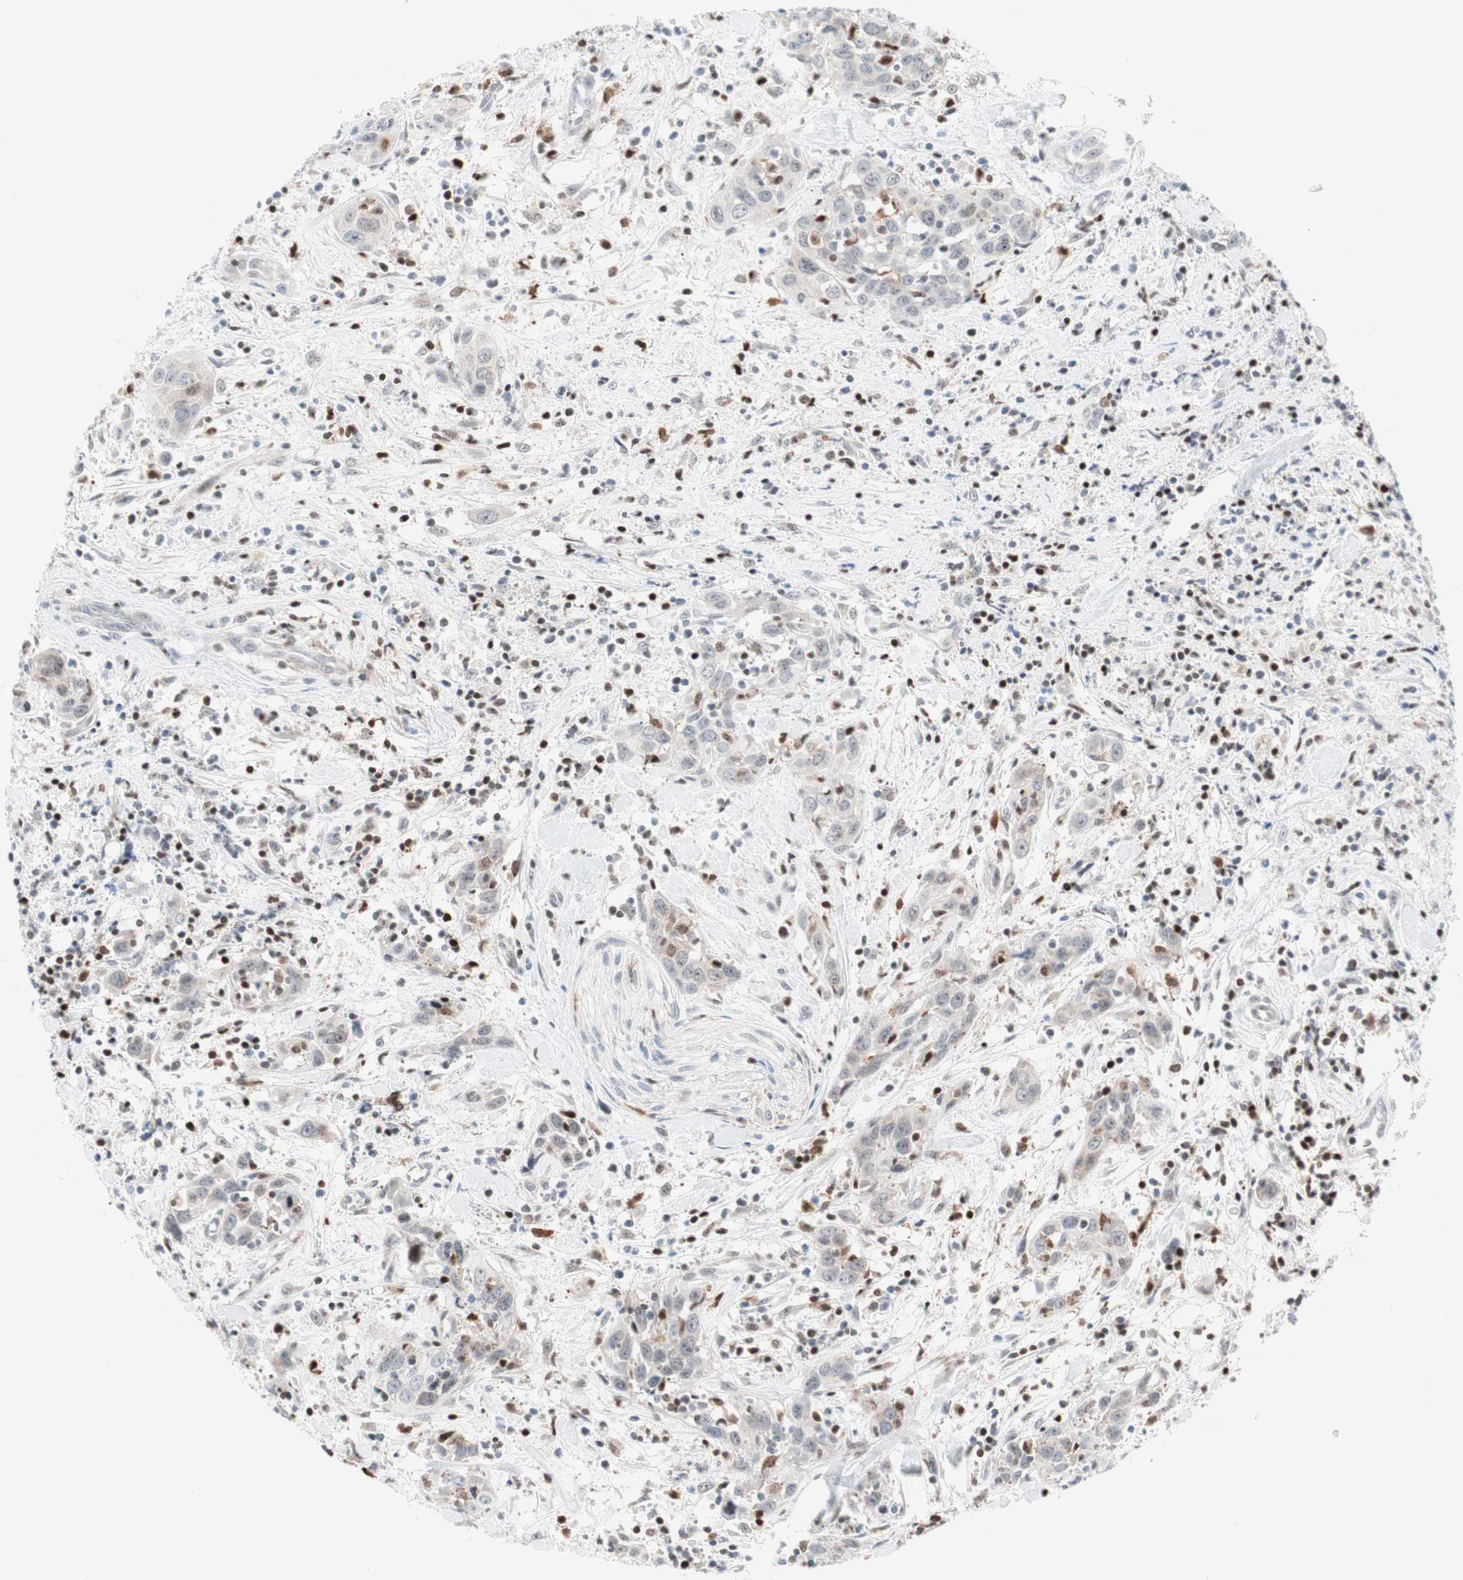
{"staining": {"intensity": "negative", "quantity": "none", "location": "none"}, "tissue": "head and neck cancer", "cell_type": "Tumor cells", "image_type": "cancer", "snomed": [{"axis": "morphology", "description": "Squamous cell carcinoma, NOS"}, {"axis": "topography", "description": "Oral tissue"}, {"axis": "topography", "description": "Head-Neck"}], "caption": "Human head and neck squamous cell carcinoma stained for a protein using IHC reveals no staining in tumor cells.", "gene": "RGS10", "patient": {"sex": "female", "age": 50}}